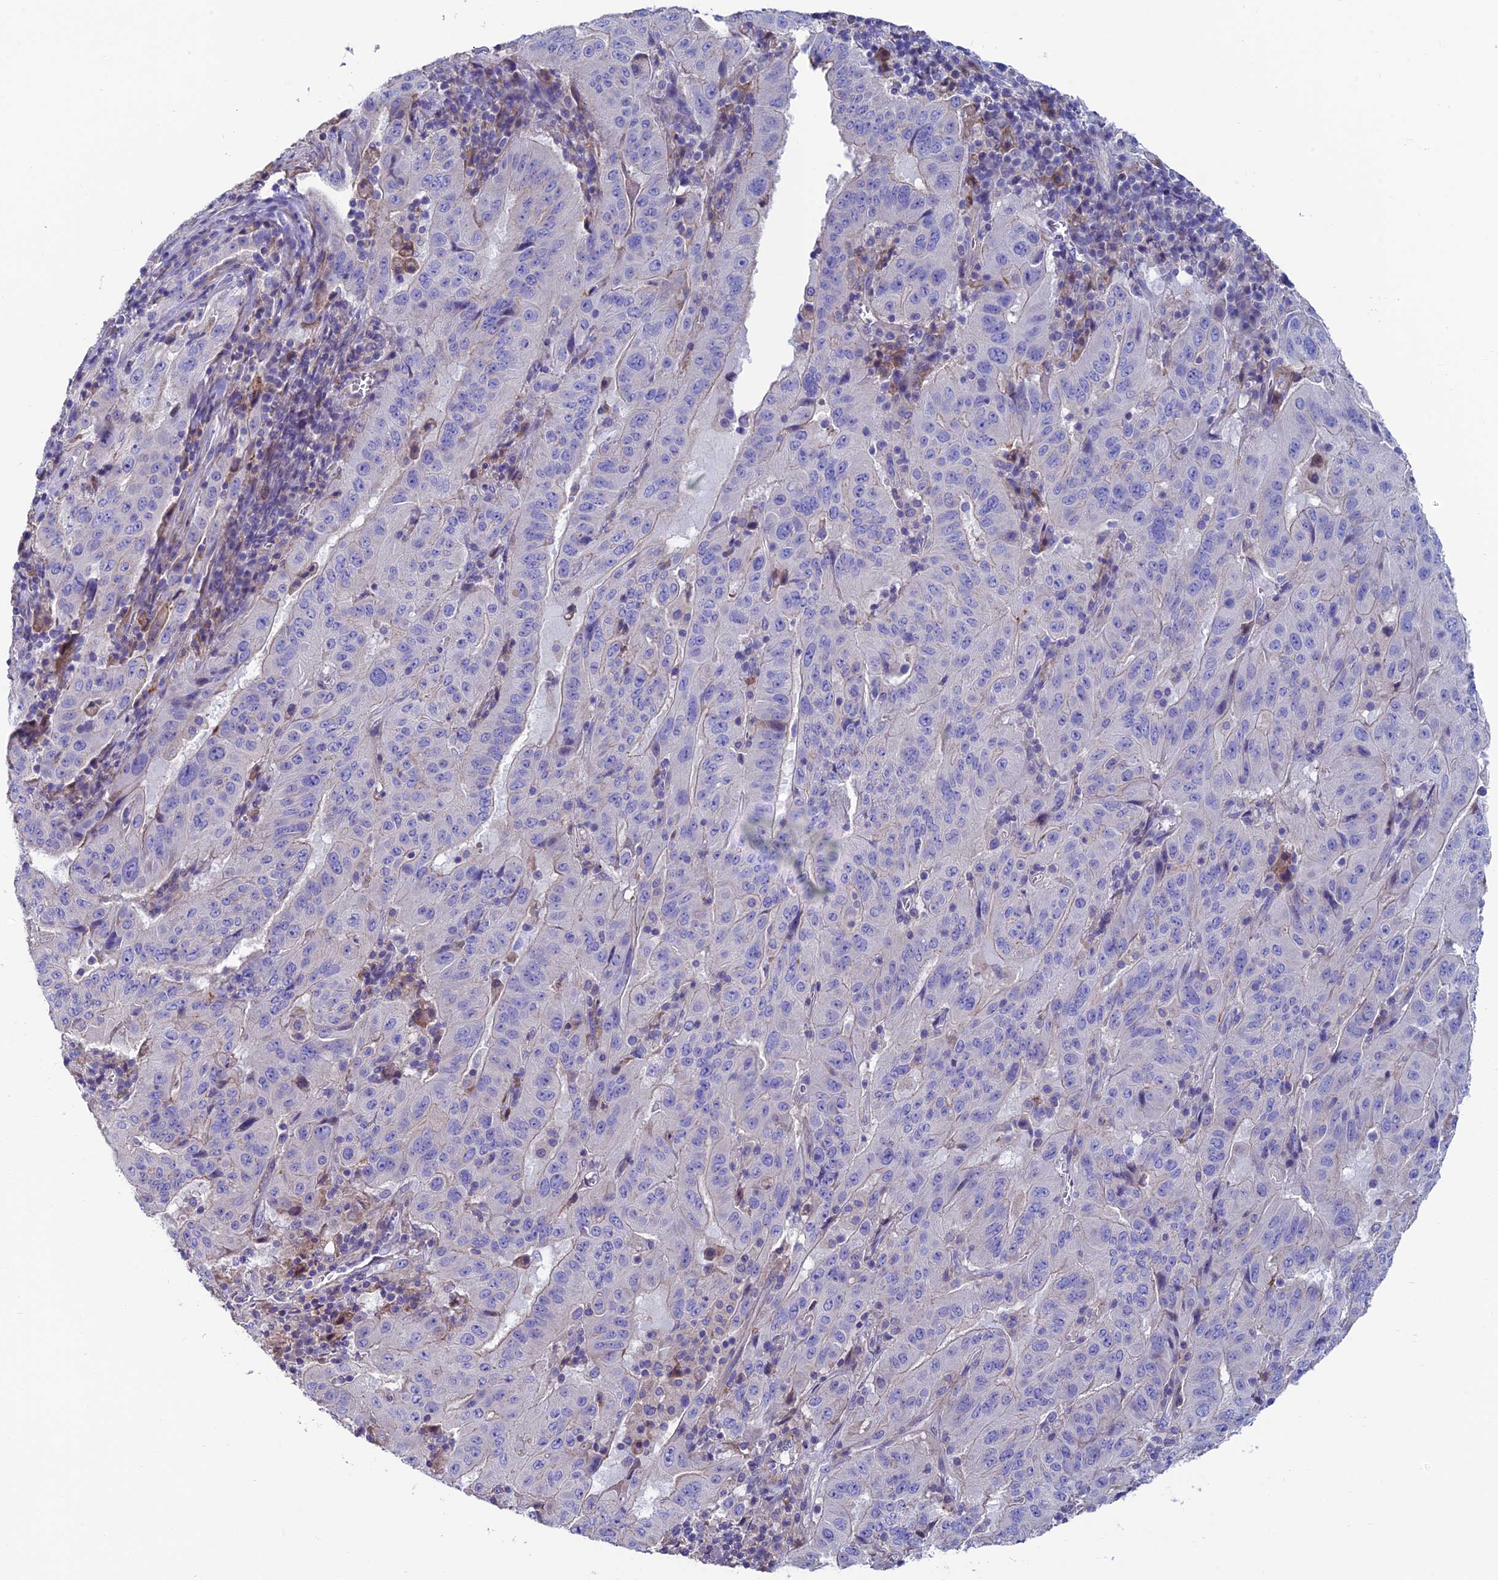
{"staining": {"intensity": "negative", "quantity": "none", "location": "none"}, "tissue": "pancreatic cancer", "cell_type": "Tumor cells", "image_type": "cancer", "snomed": [{"axis": "morphology", "description": "Adenocarcinoma, NOS"}, {"axis": "topography", "description": "Pancreas"}], "caption": "A photomicrograph of pancreatic adenocarcinoma stained for a protein exhibits no brown staining in tumor cells.", "gene": "FAM178B", "patient": {"sex": "male", "age": 63}}